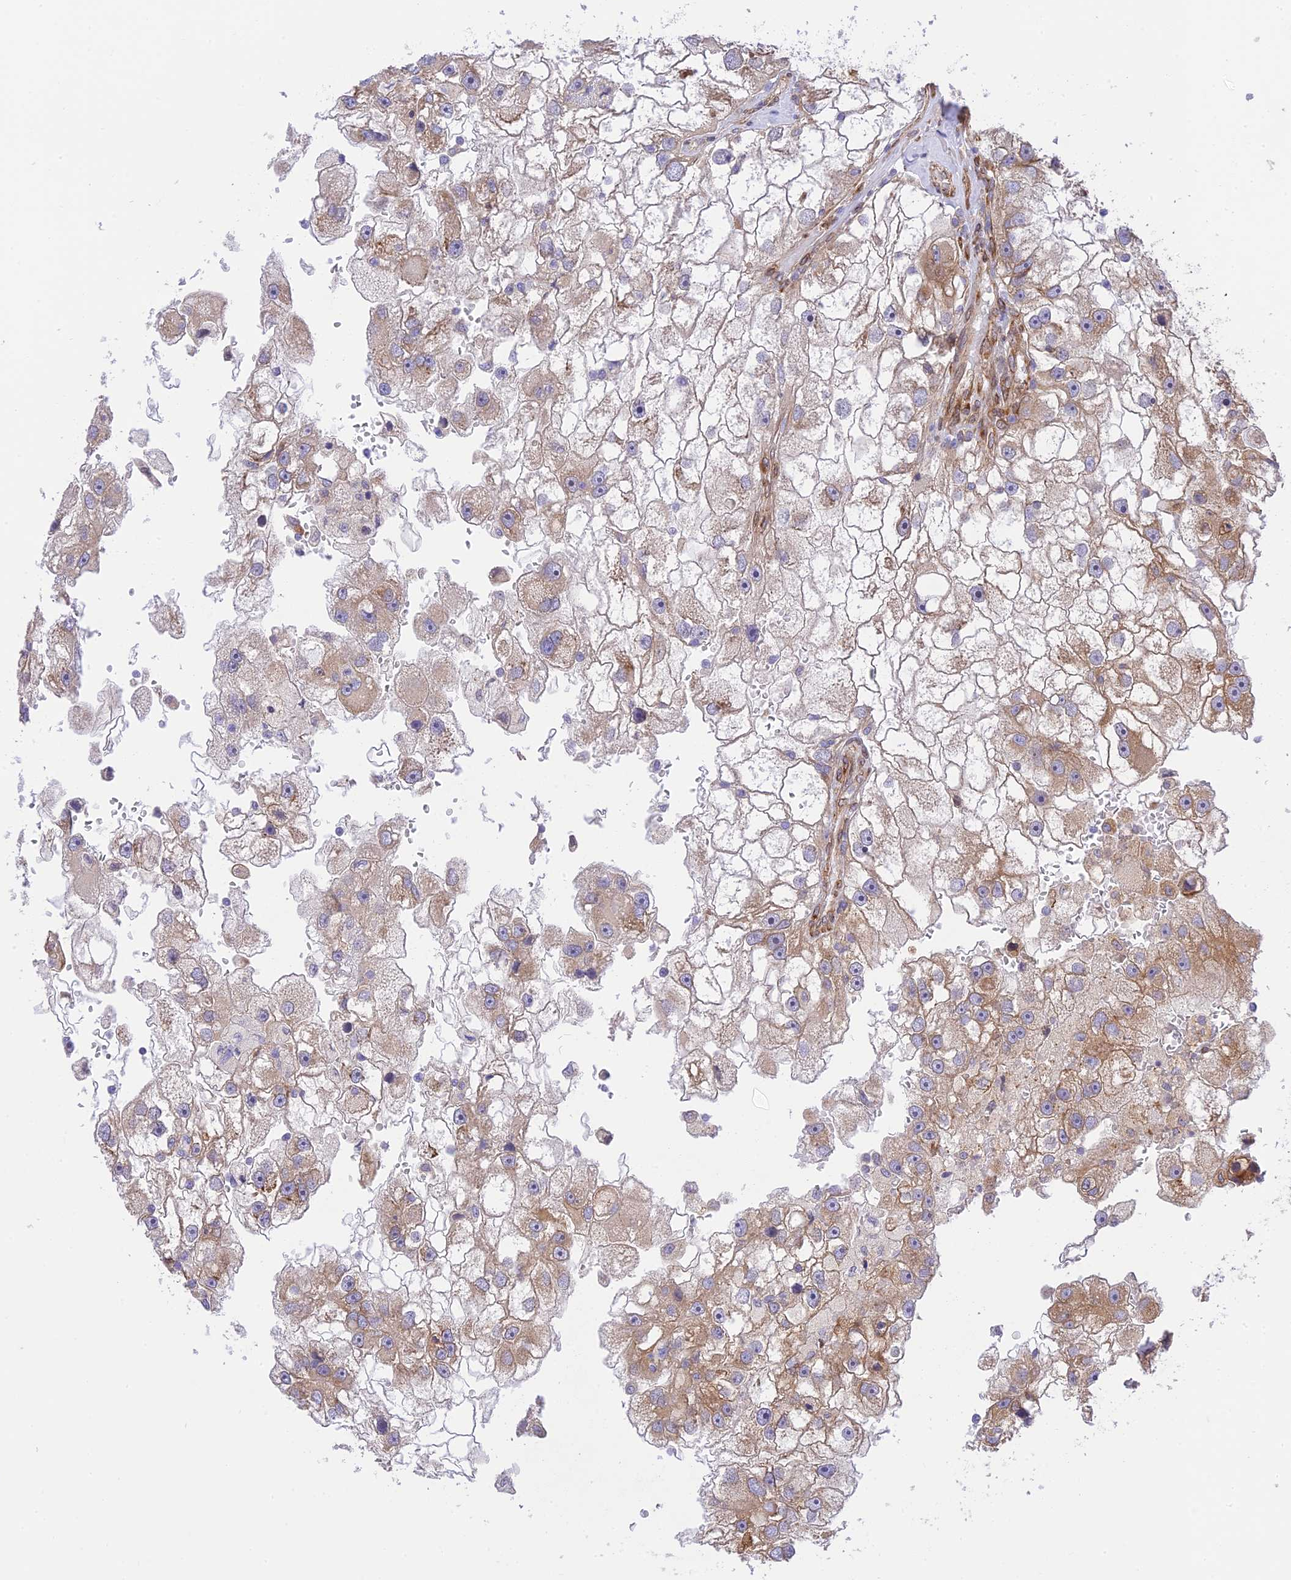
{"staining": {"intensity": "moderate", "quantity": "25%-75%", "location": "cytoplasmic/membranous"}, "tissue": "renal cancer", "cell_type": "Tumor cells", "image_type": "cancer", "snomed": [{"axis": "morphology", "description": "Adenocarcinoma, NOS"}, {"axis": "topography", "description": "Kidney"}], "caption": "Immunohistochemical staining of human renal cancer displays medium levels of moderate cytoplasmic/membranous positivity in approximately 25%-75% of tumor cells.", "gene": "EXOC3L4", "patient": {"sex": "male", "age": 63}}